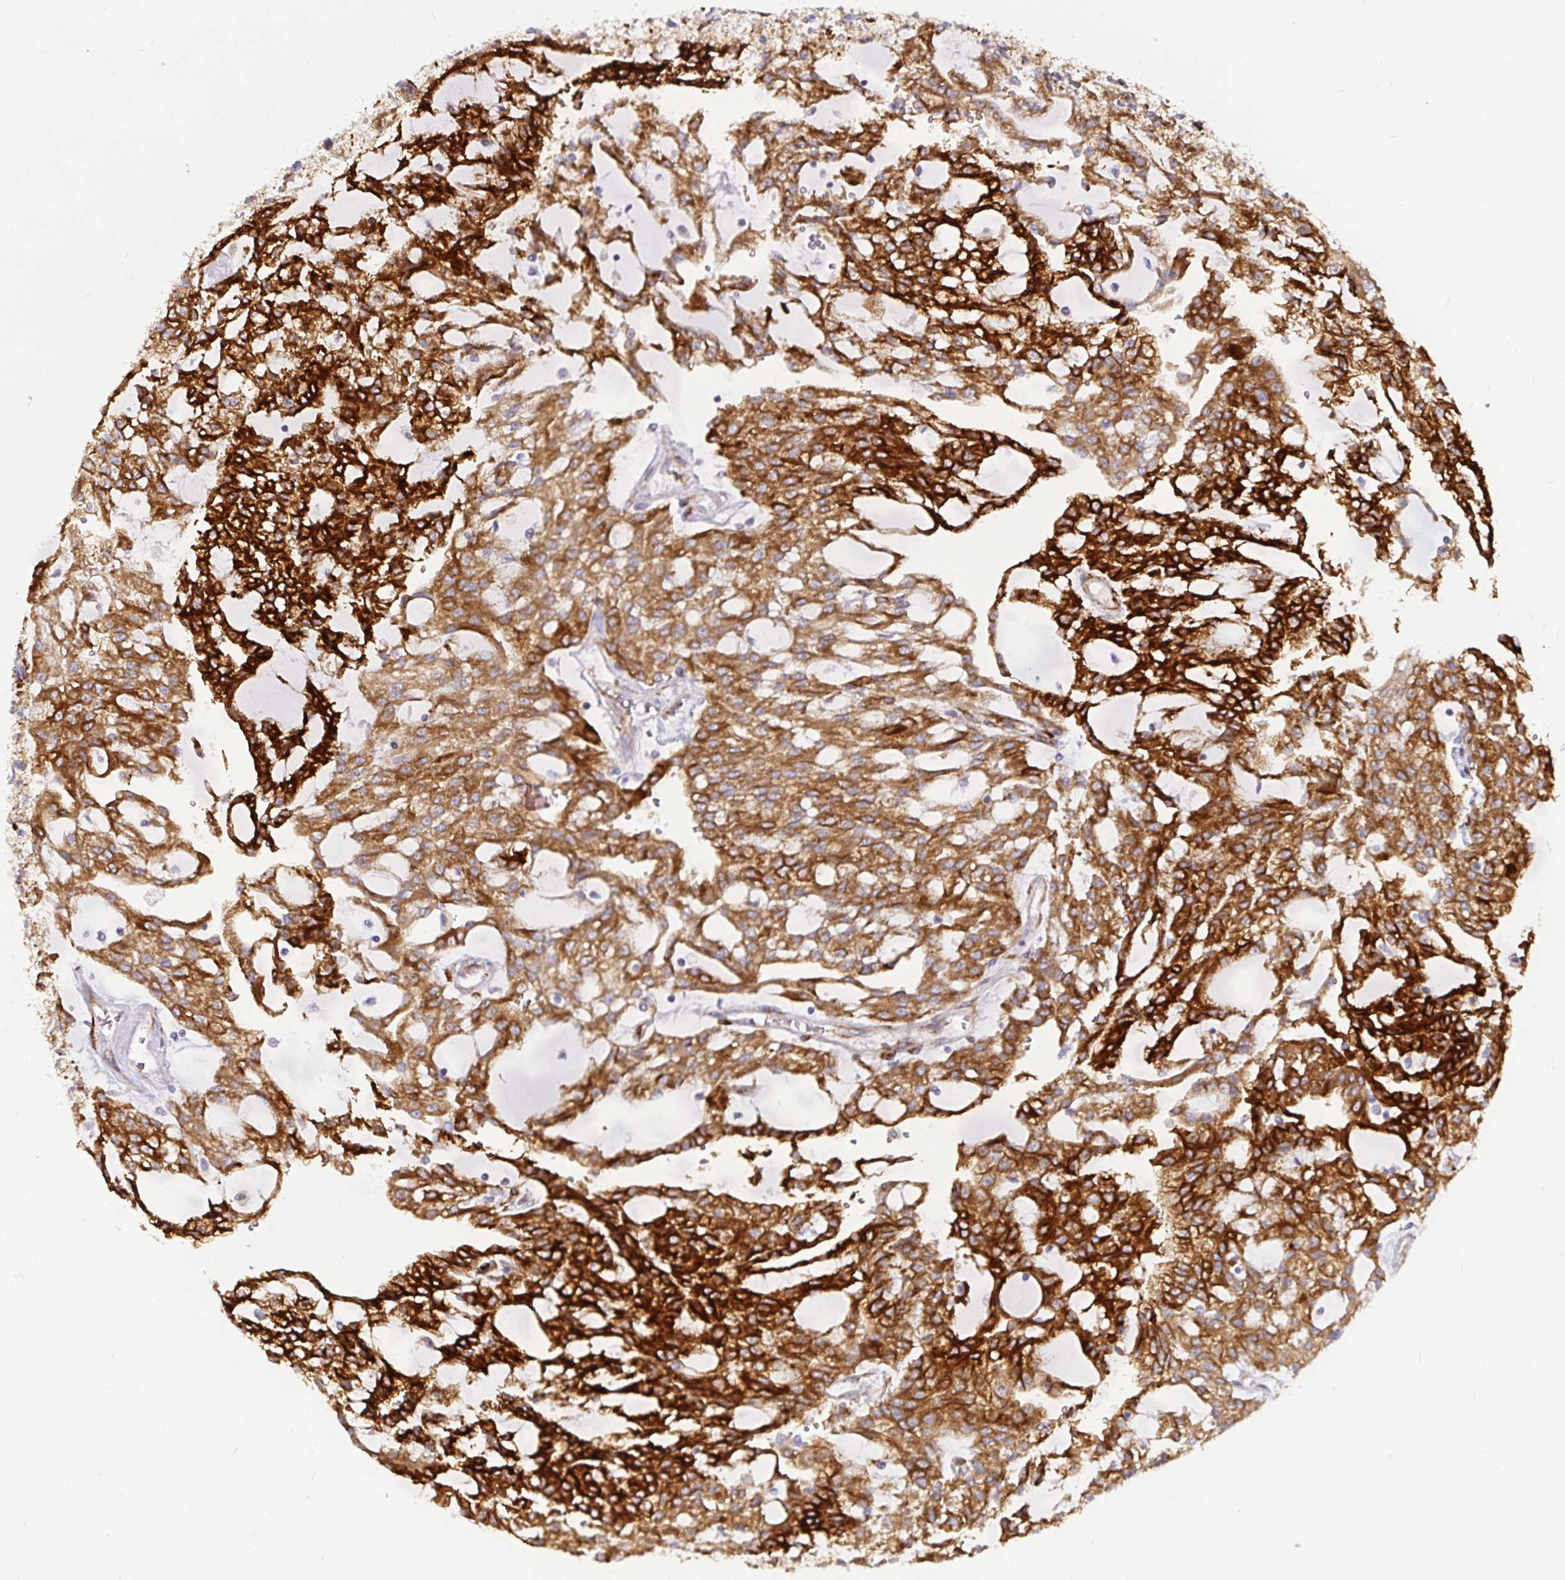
{"staining": {"intensity": "strong", "quantity": ">75%", "location": "cytoplasmic/membranous"}, "tissue": "renal cancer", "cell_type": "Tumor cells", "image_type": "cancer", "snomed": [{"axis": "morphology", "description": "Adenocarcinoma, NOS"}, {"axis": "topography", "description": "Kidney"}], "caption": "Immunohistochemical staining of human adenocarcinoma (renal) displays strong cytoplasmic/membranous protein positivity in about >75% of tumor cells. The protein of interest is shown in brown color, while the nuclei are stained blue.", "gene": "P4HA2", "patient": {"sex": "male", "age": 63}}